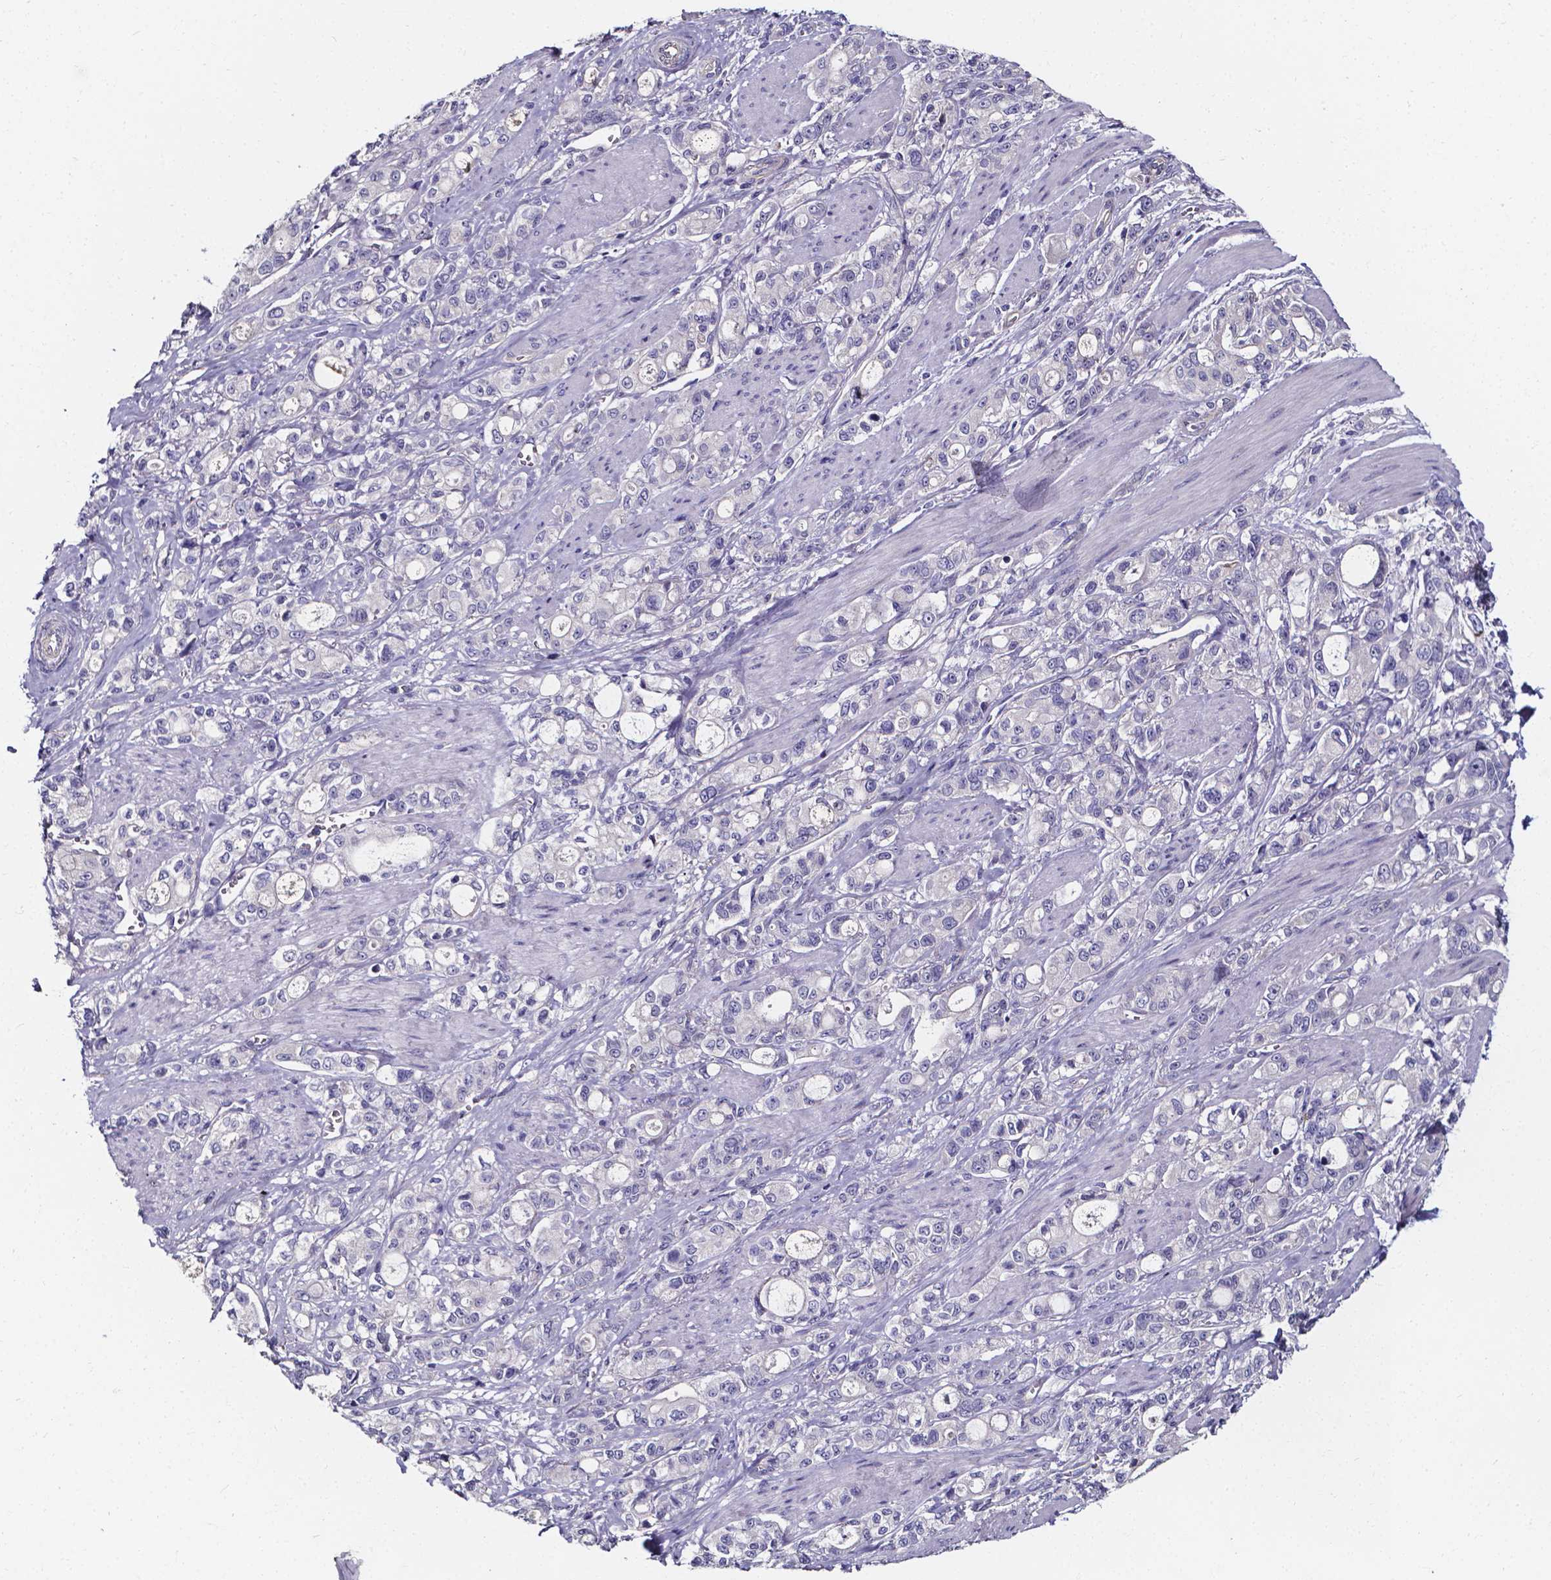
{"staining": {"intensity": "negative", "quantity": "none", "location": "none"}, "tissue": "stomach cancer", "cell_type": "Tumor cells", "image_type": "cancer", "snomed": [{"axis": "morphology", "description": "Adenocarcinoma, NOS"}, {"axis": "topography", "description": "Stomach"}], "caption": "High power microscopy micrograph of an IHC image of adenocarcinoma (stomach), revealing no significant staining in tumor cells.", "gene": "CACNG8", "patient": {"sex": "male", "age": 63}}